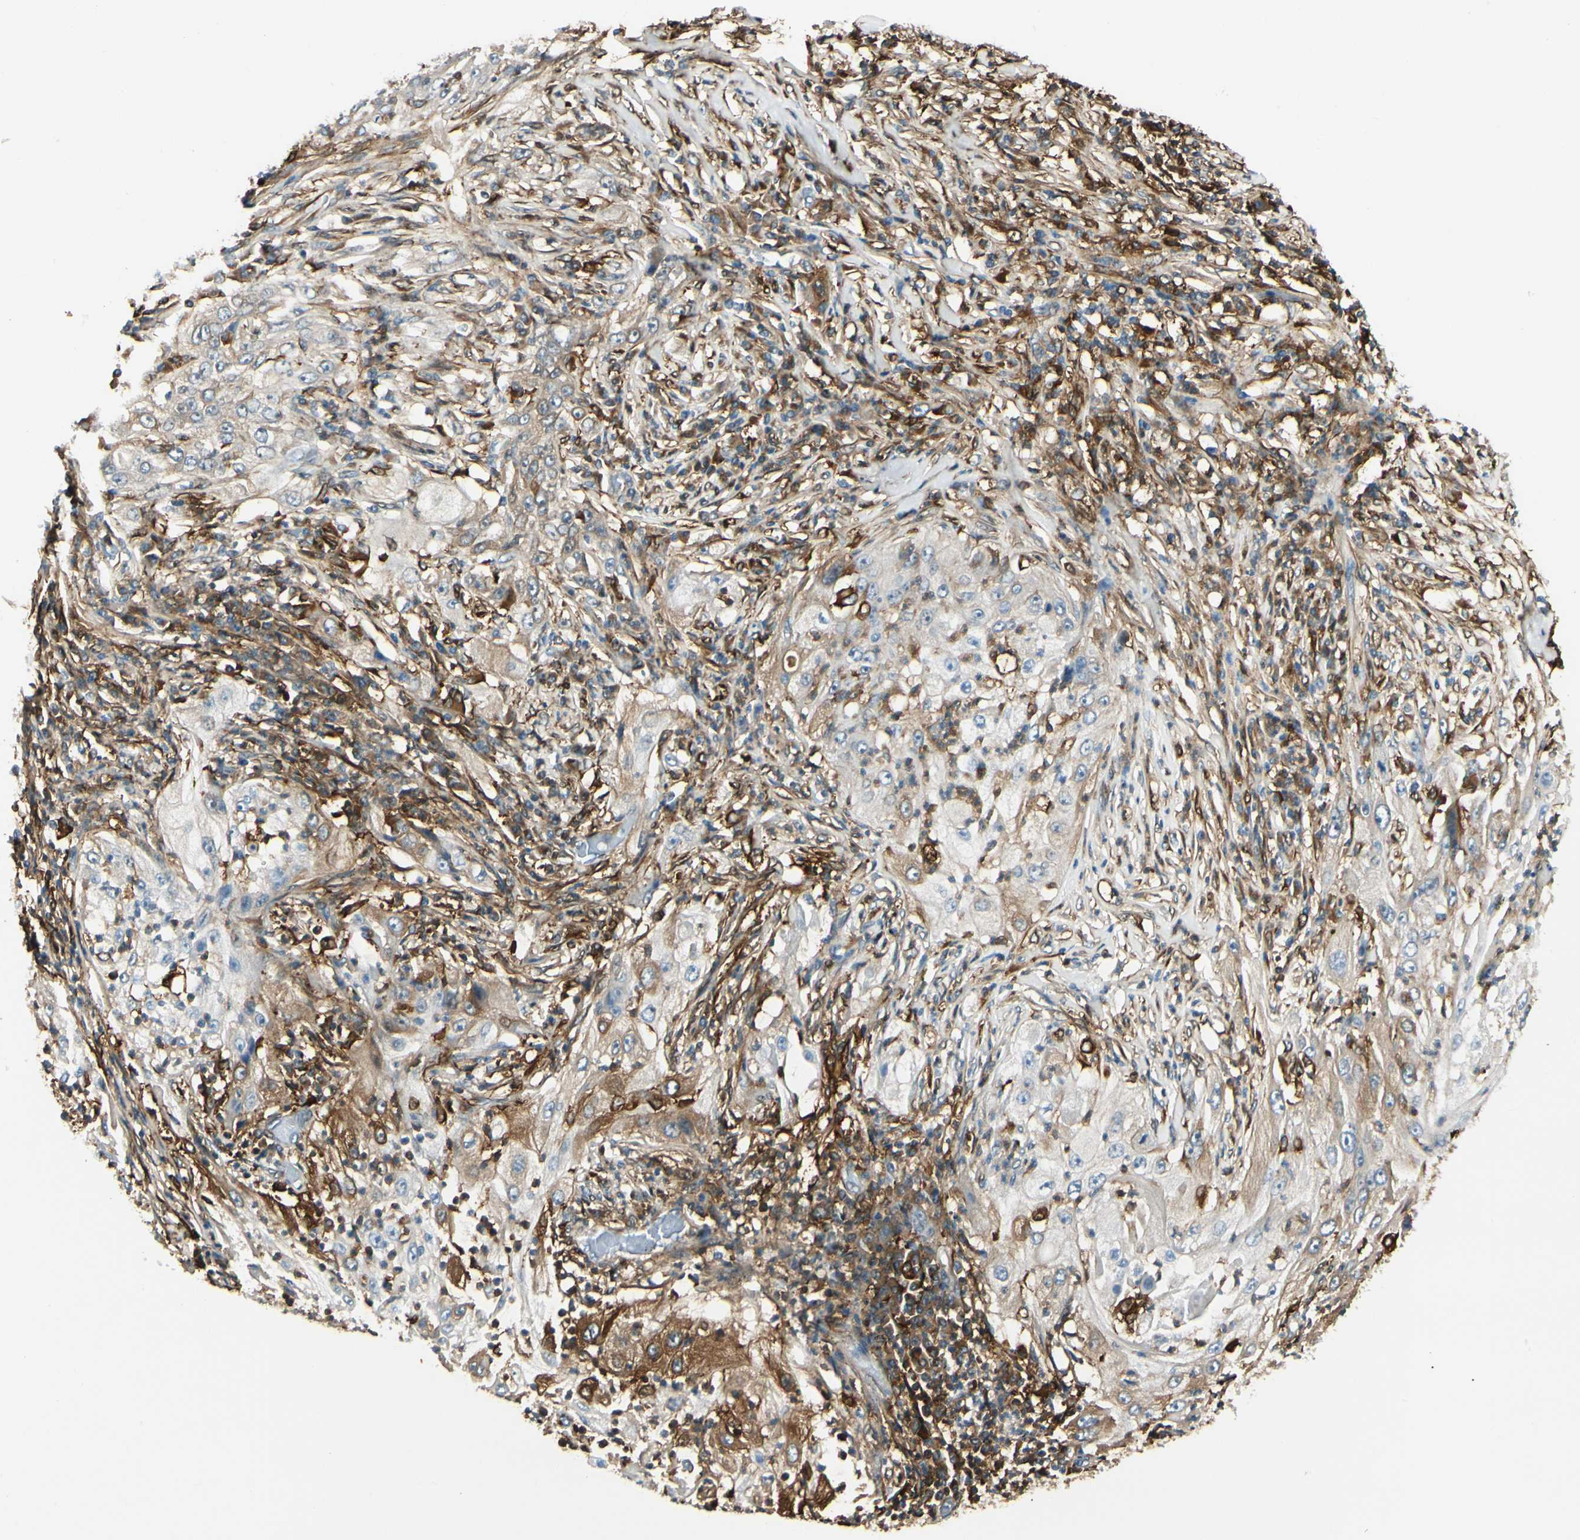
{"staining": {"intensity": "moderate", "quantity": "<25%", "location": "cytoplasmic/membranous"}, "tissue": "lung cancer", "cell_type": "Tumor cells", "image_type": "cancer", "snomed": [{"axis": "morphology", "description": "Inflammation, NOS"}, {"axis": "morphology", "description": "Squamous cell carcinoma, NOS"}, {"axis": "topography", "description": "Lymph node"}, {"axis": "topography", "description": "Soft tissue"}, {"axis": "topography", "description": "Lung"}], "caption": "Immunohistochemistry (IHC) of human squamous cell carcinoma (lung) displays low levels of moderate cytoplasmic/membranous expression in approximately <25% of tumor cells.", "gene": "FTH1", "patient": {"sex": "male", "age": 66}}